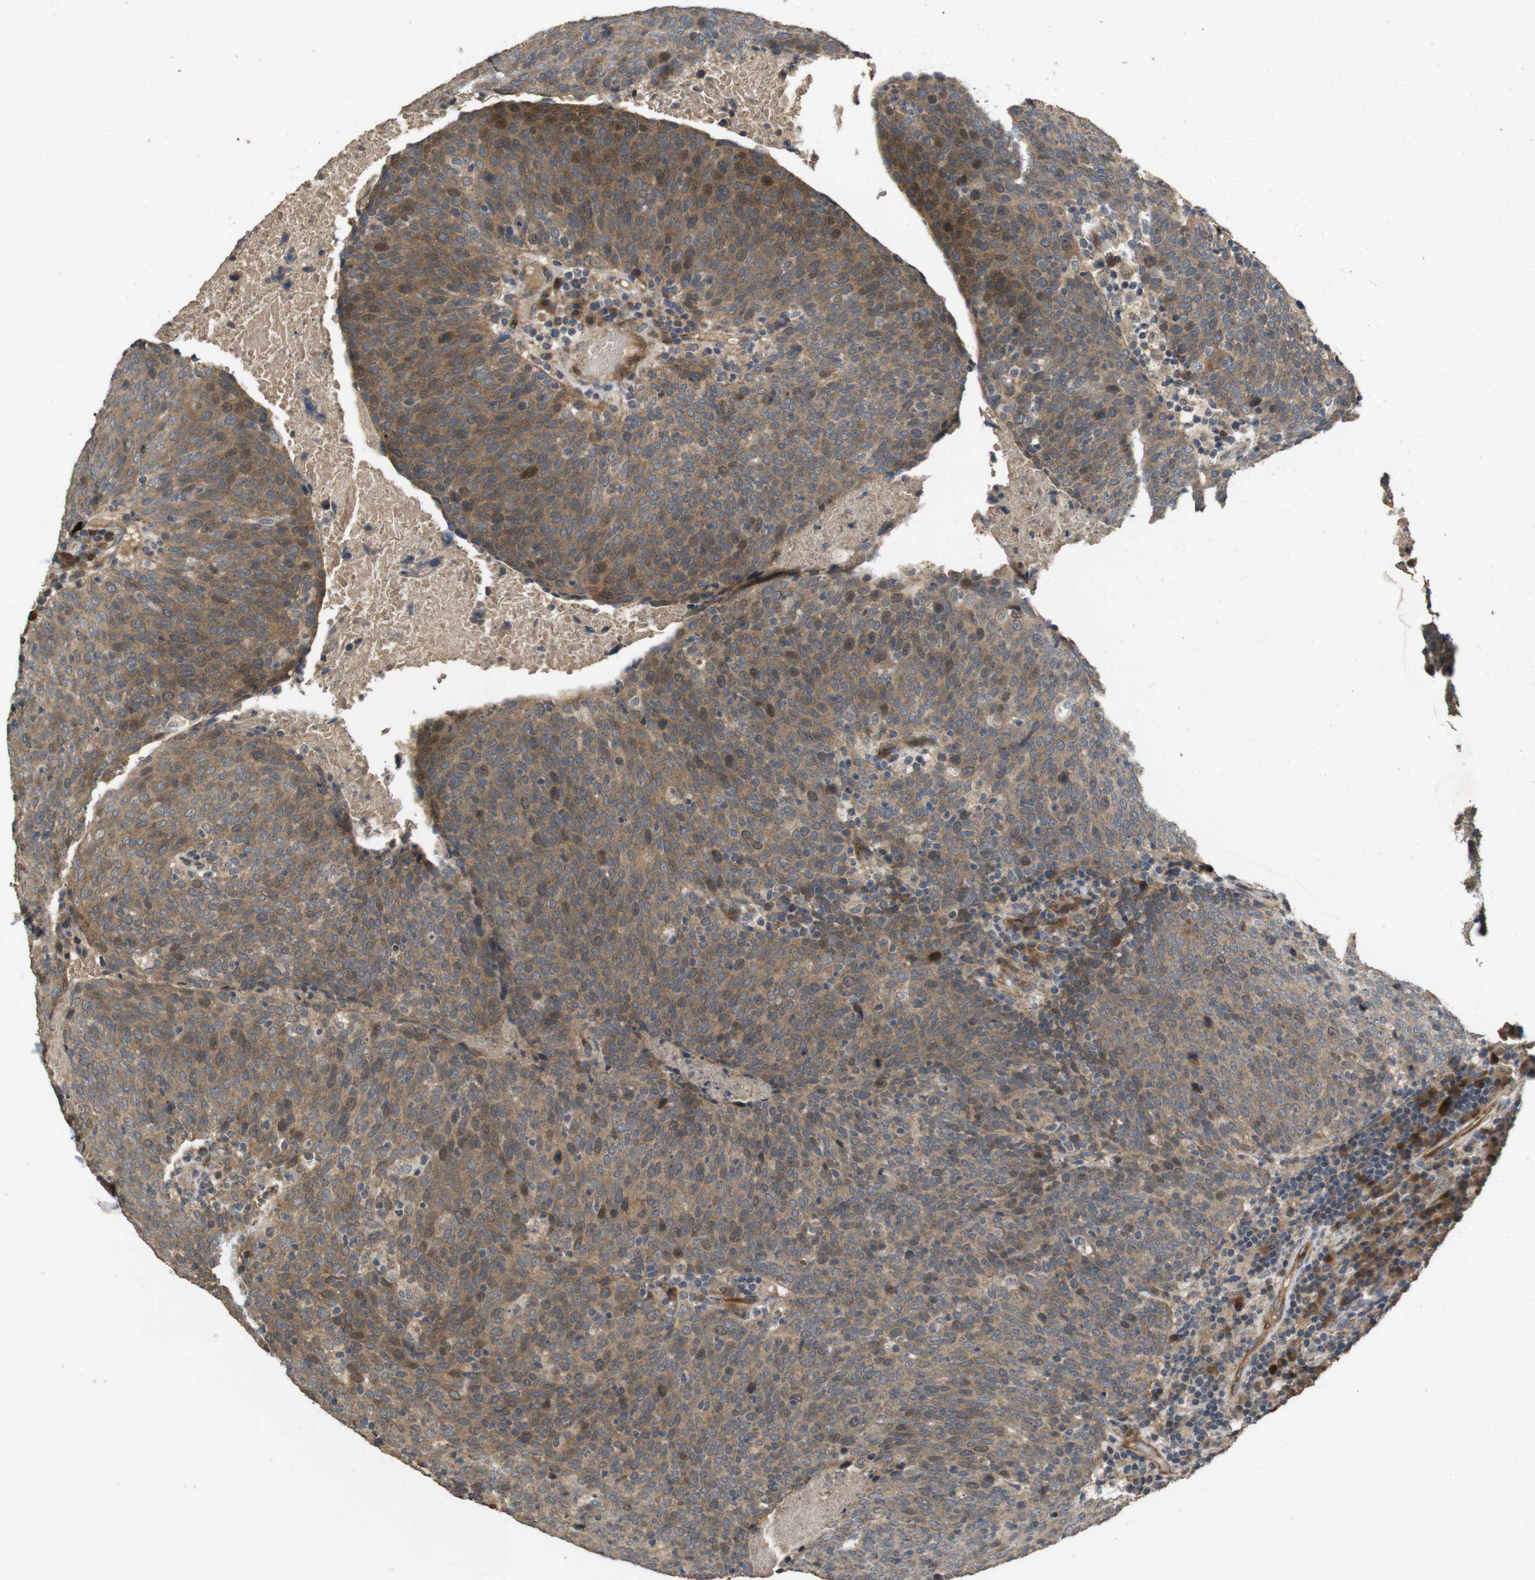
{"staining": {"intensity": "moderate", "quantity": ">75%", "location": "cytoplasmic/membranous,nuclear"}, "tissue": "head and neck cancer", "cell_type": "Tumor cells", "image_type": "cancer", "snomed": [{"axis": "morphology", "description": "Squamous cell carcinoma, NOS"}, {"axis": "morphology", "description": "Squamous cell carcinoma, metastatic, NOS"}, {"axis": "topography", "description": "Lymph node"}, {"axis": "topography", "description": "Head-Neck"}], "caption": "About >75% of tumor cells in human squamous cell carcinoma (head and neck) exhibit moderate cytoplasmic/membranous and nuclear protein staining as visualized by brown immunohistochemical staining.", "gene": "PCDHB10", "patient": {"sex": "male", "age": 62}}